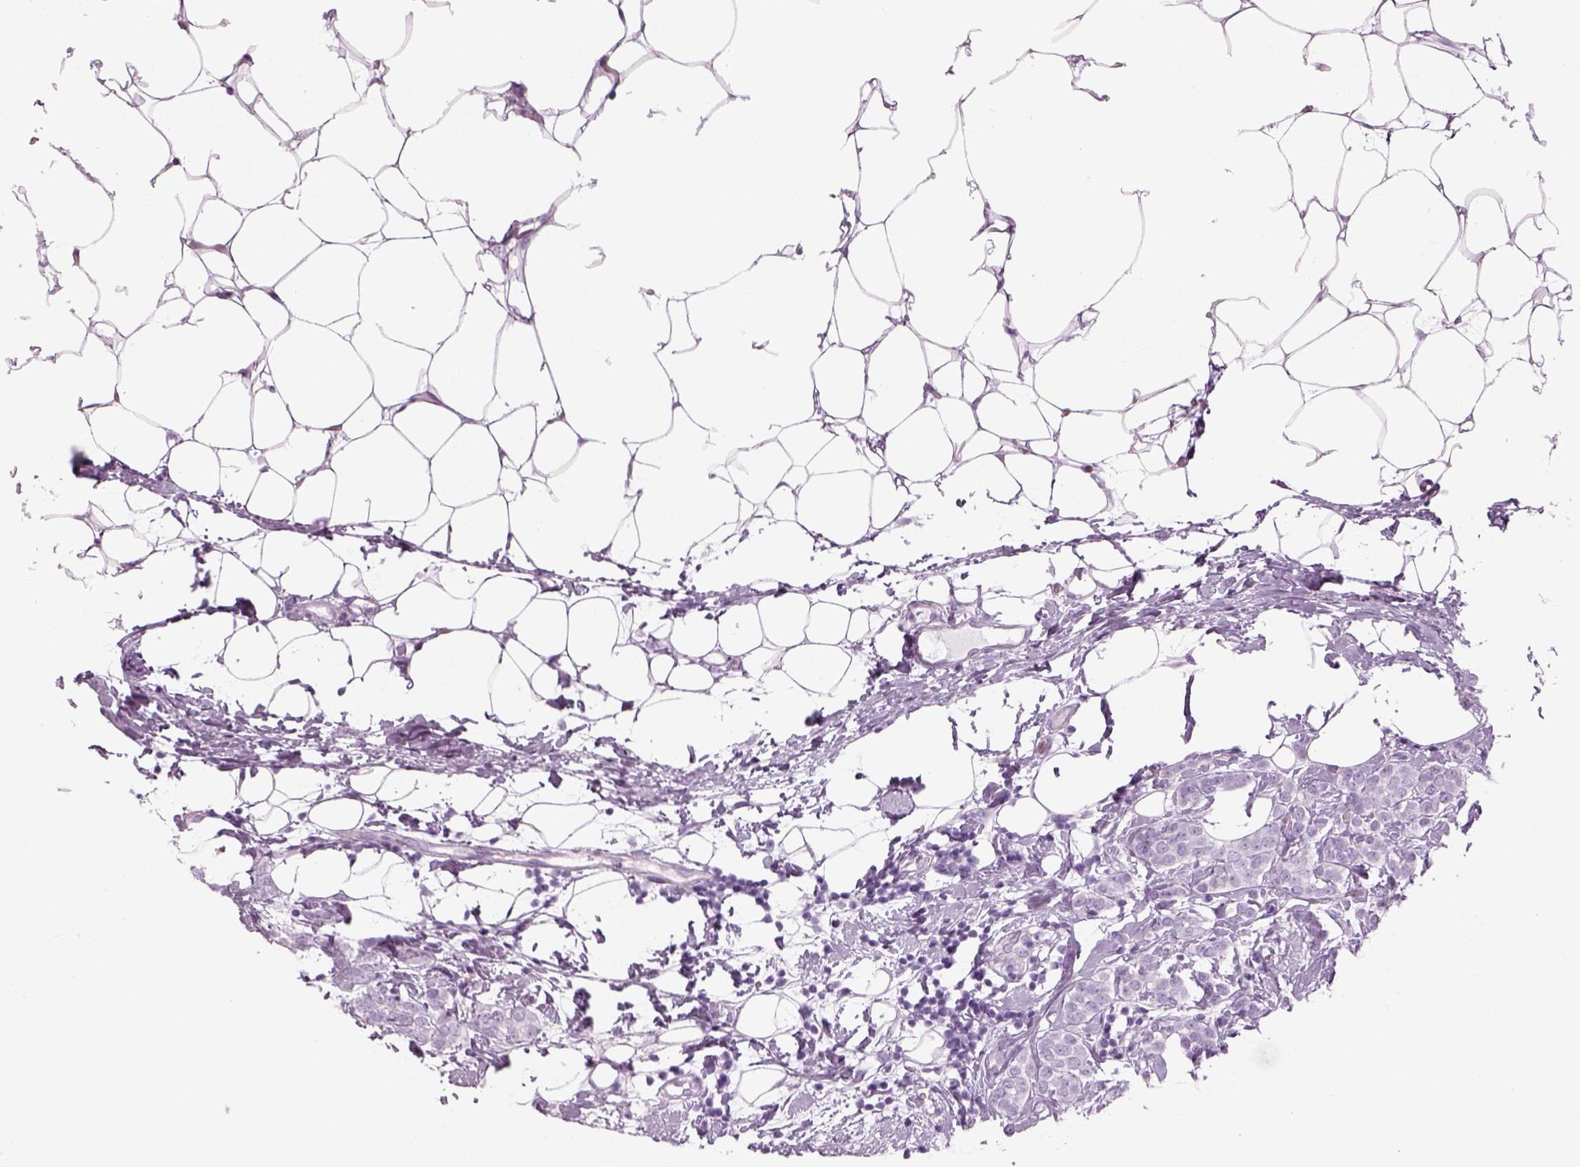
{"staining": {"intensity": "negative", "quantity": "none", "location": "none"}, "tissue": "breast cancer", "cell_type": "Tumor cells", "image_type": "cancer", "snomed": [{"axis": "morphology", "description": "Lobular carcinoma"}, {"axis": "topography", "description": "Breast"}], "caption": "This is a histopathology image of IHC staining of breast cancer, which shows no positivity in tumor cells.", "gene": "PABPC1L2B", "patient": {"sex": "female", "age": 49}}